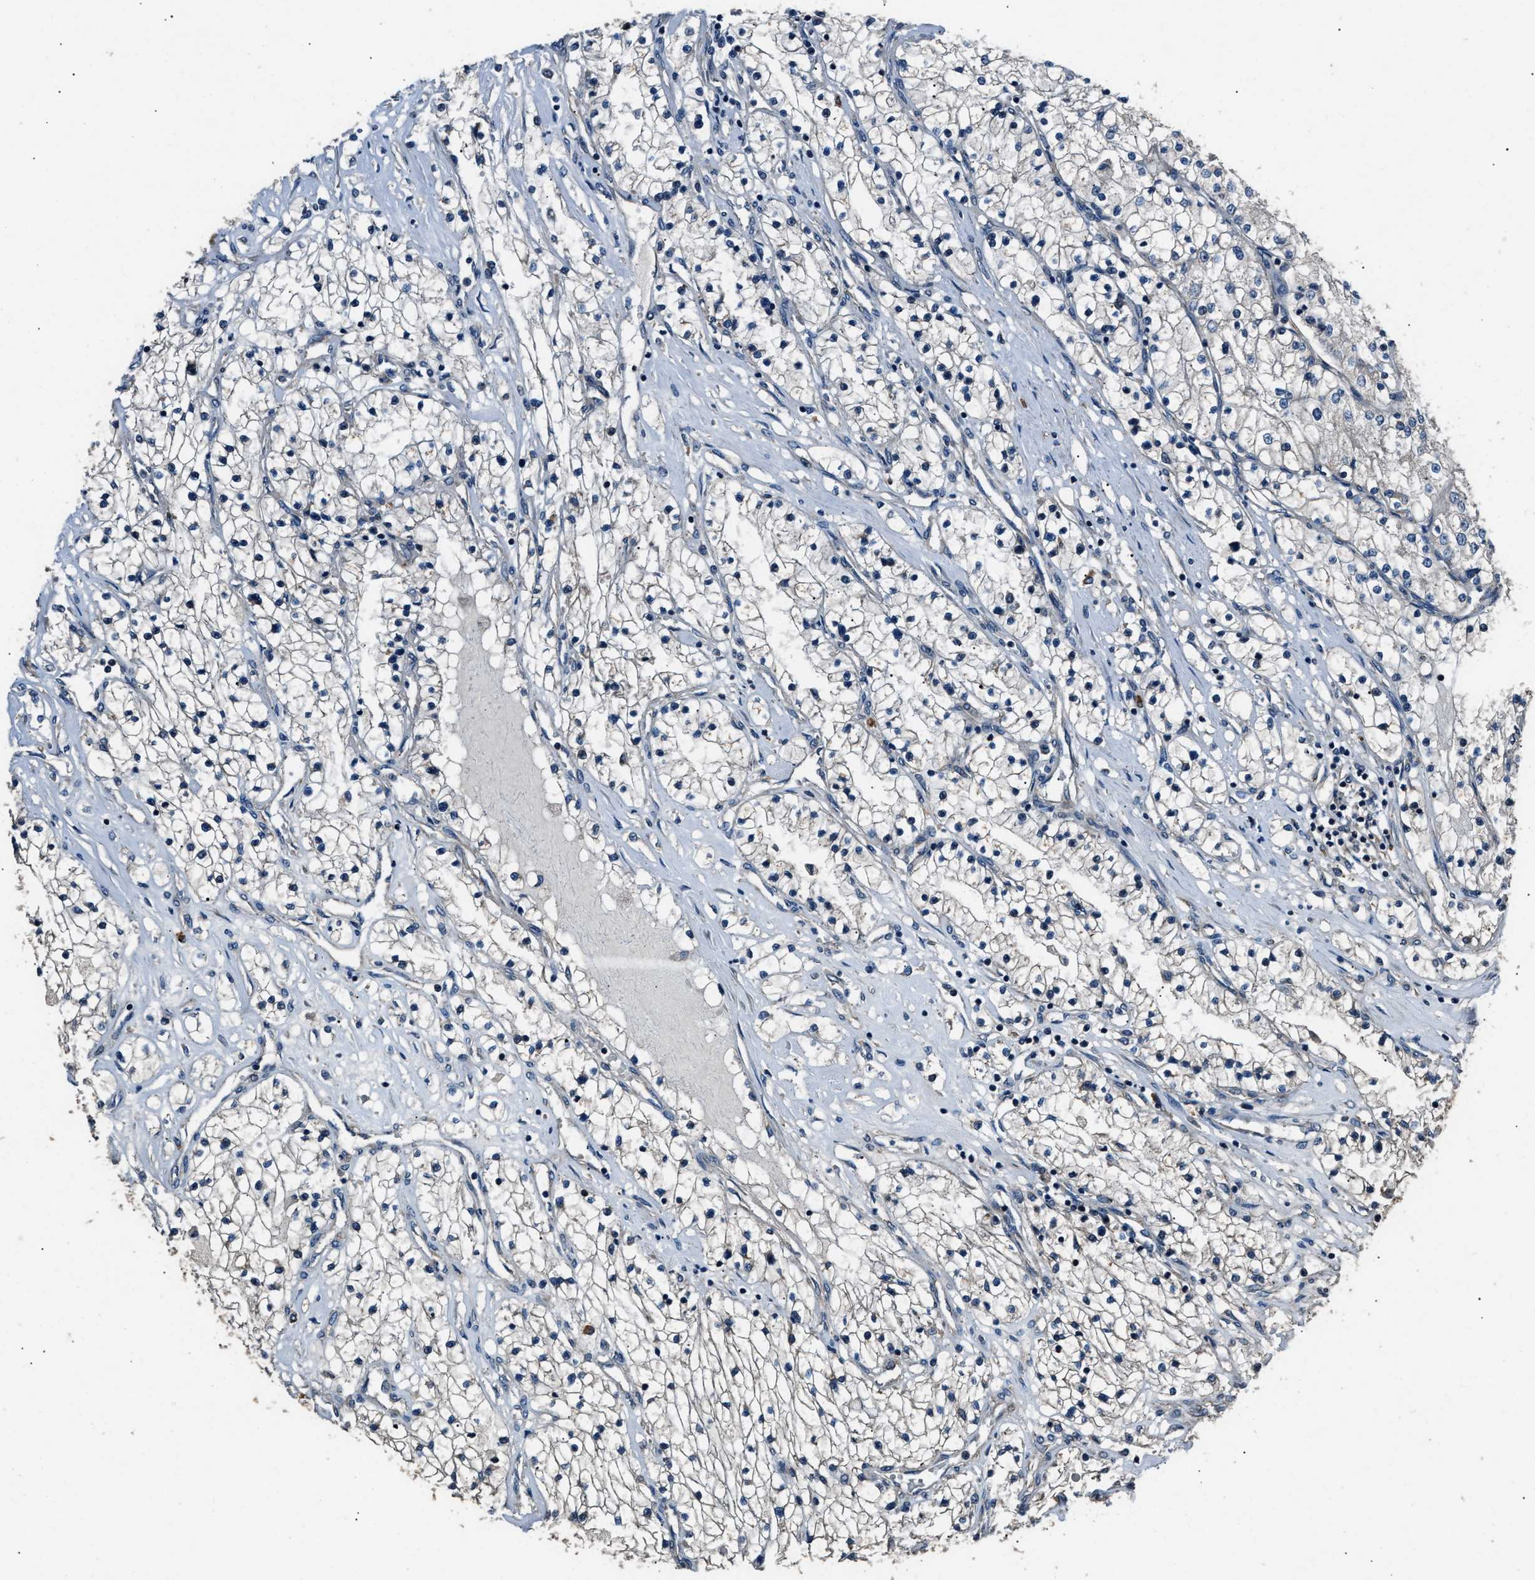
{"staining": {"intensity": "negative", "quantity": "none", "location": "none"}, "tissue": "renal cancer", "cell_type": "Tumor cells", "image_type": "cancer", "snomed": [{"axis": "morphology", "description": "Adenocarcinoma, NOS"}, {"axis": "topography", "description": "Kidney"}], "caption": "DAB immunohistochemical staining of renal cancer displays no significant positivity in tumor cells.", "gene": "IMPDH2", "patient": {"sex": "male", "age": 68}}